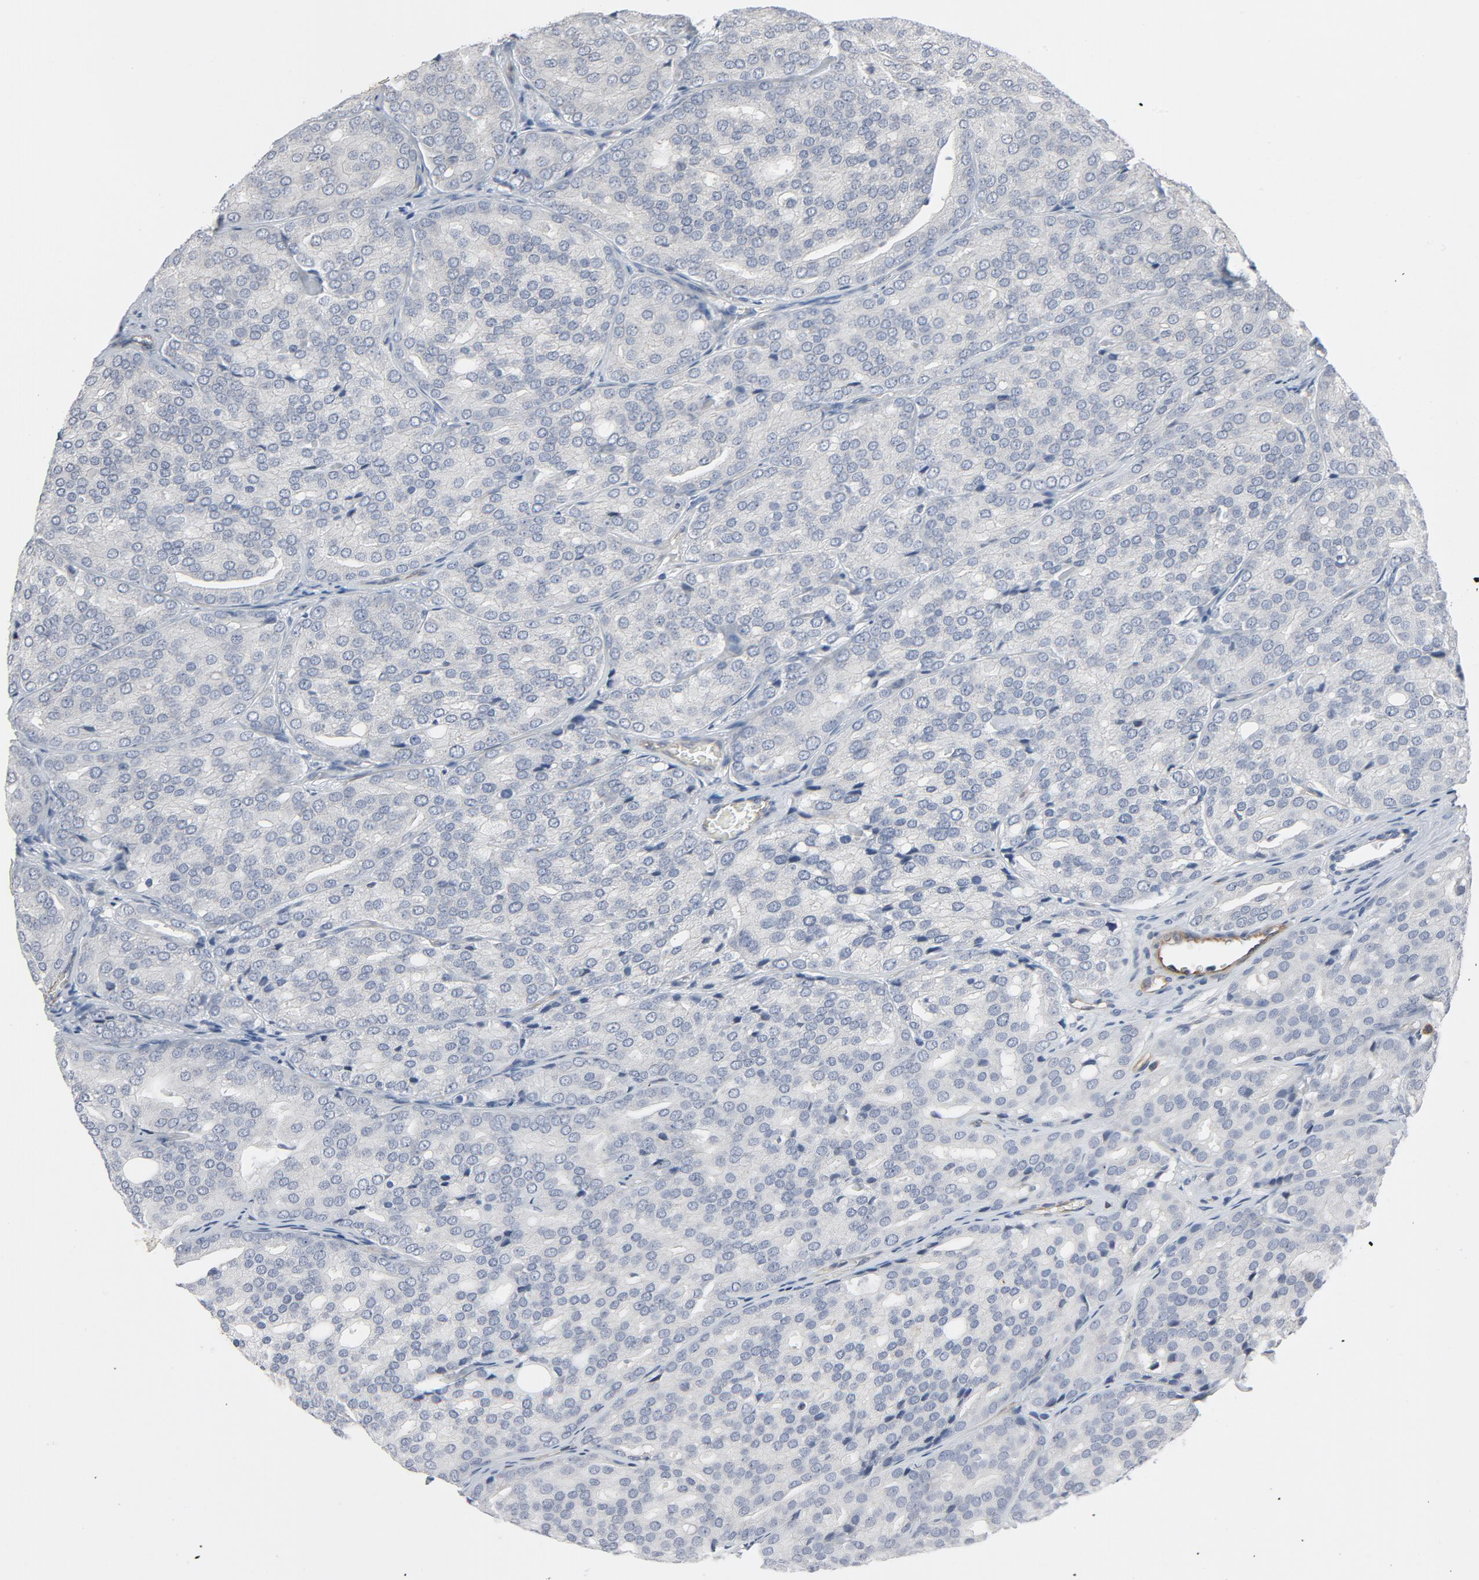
{"staining": {"intensity": "negative", "quantity": "none", "location": "none"}, "tissue": "prostate cancer", "cell_type": "Tumor cells", "image_type": "cancer", "snomed": [{"axis": "morphology", "description": "Adenocarcinoma, High grade"}, {"axis": "topography", "description": "Prostate"}], "caption": "A photomicrograph of prostate cancer stained for a protein reveals no brown staining in tumor cells. The staining was performed using DAB (3,3'-diaminobenzidine) to visualize the protein expression in brown, while the nuclei were stained in blue with hematoxylin (Magnification: 20x).", "gene": "TRIOBP", "patient": {"sex": "male", "age": 64}}